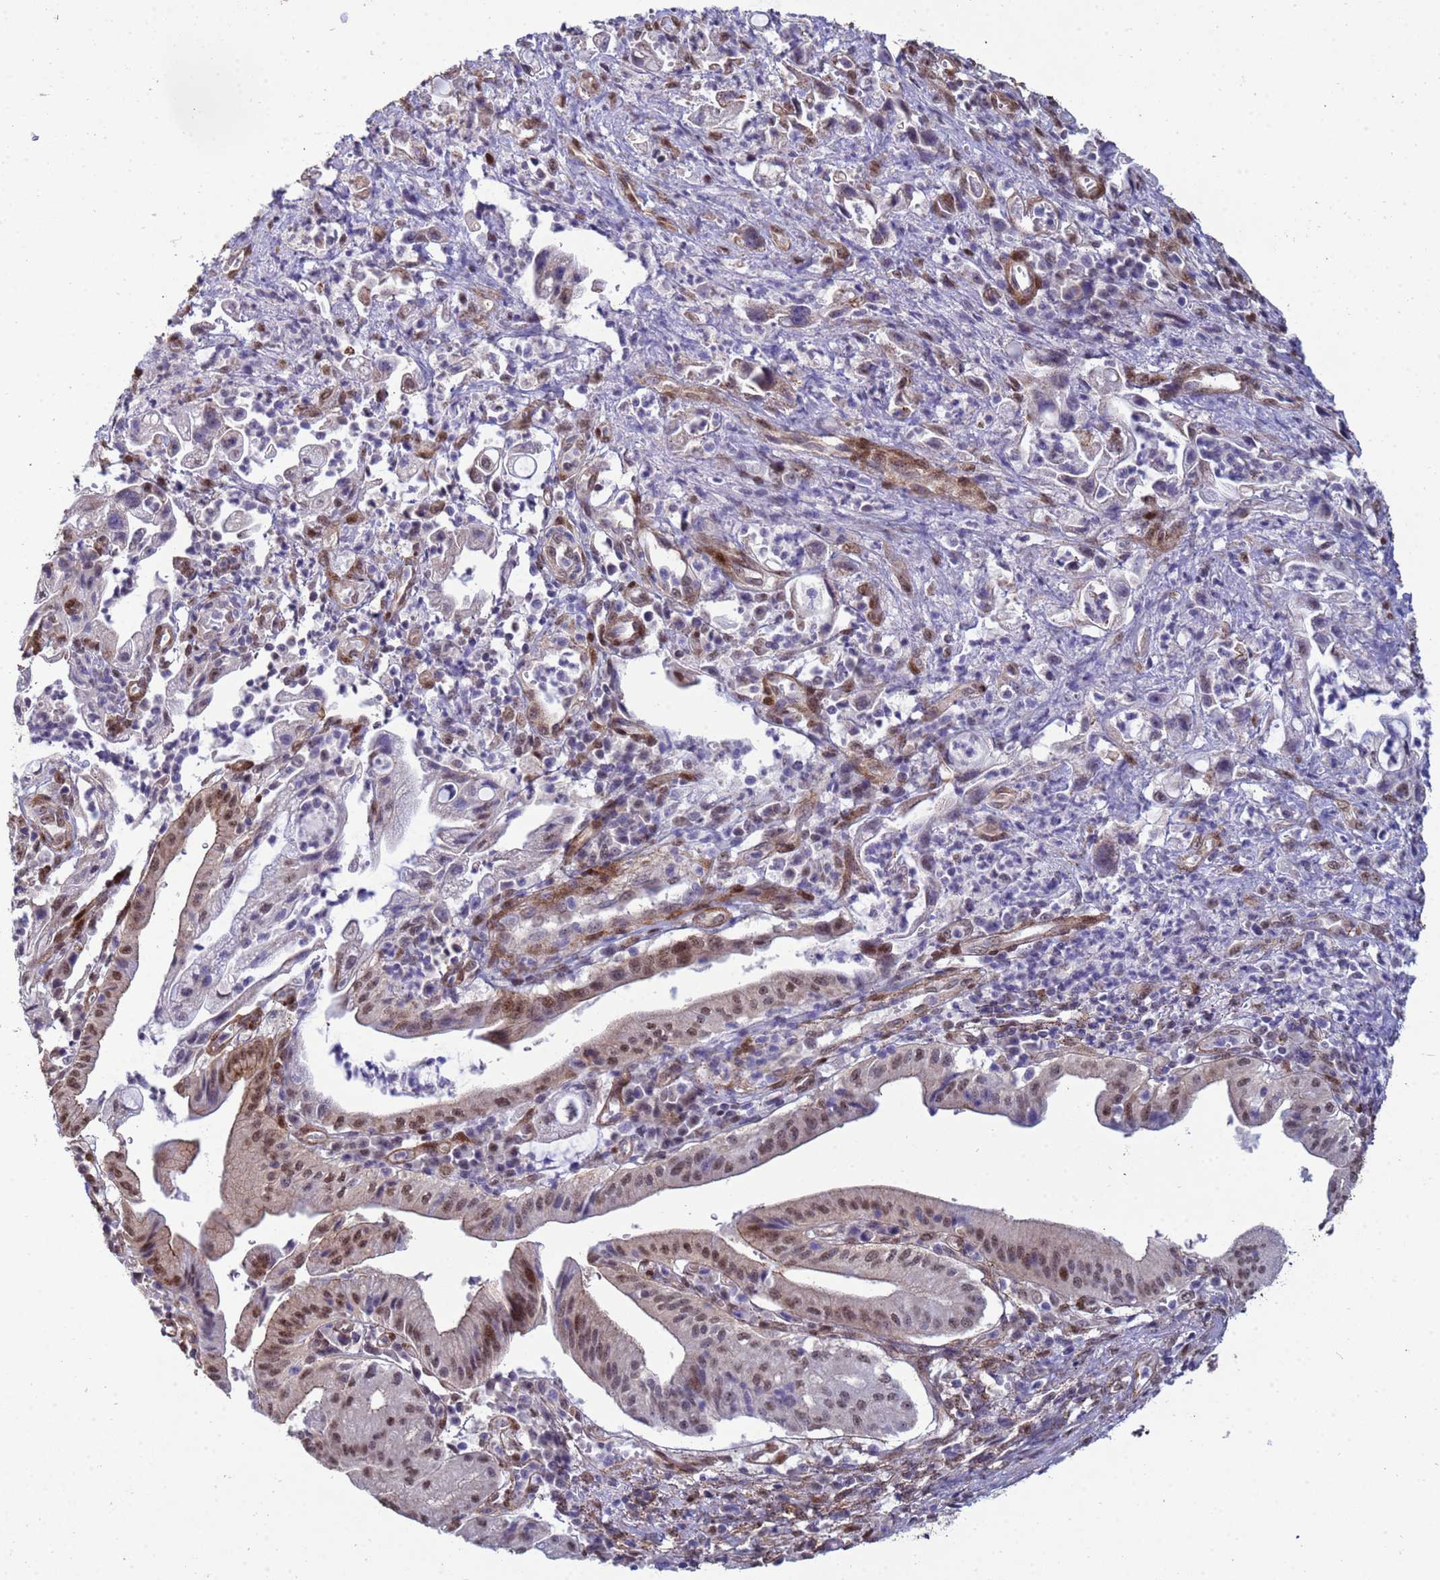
{"staining": {"intensity": "moderate", "quantity": "25%-75%", "location": "nuclear"}, "tissue": "pancreatic cancer", "cell_type": "Tumor cells", "image_type": "cancer", "snomed": [{"axis": "morphology", "description": "Adenocarcinoma, NOS"}, {"axis": "topography", "description": "Pancreas"}], "caption": "Immunohistochemical staining of human pancreatic cancer (adenocarcinoma) demonstrates medium levels of moderate nuclear staining in about 25%-75% of tumor cells.", "gene": "TRIP6", "patient": {"sex": "female", "age": 61}}